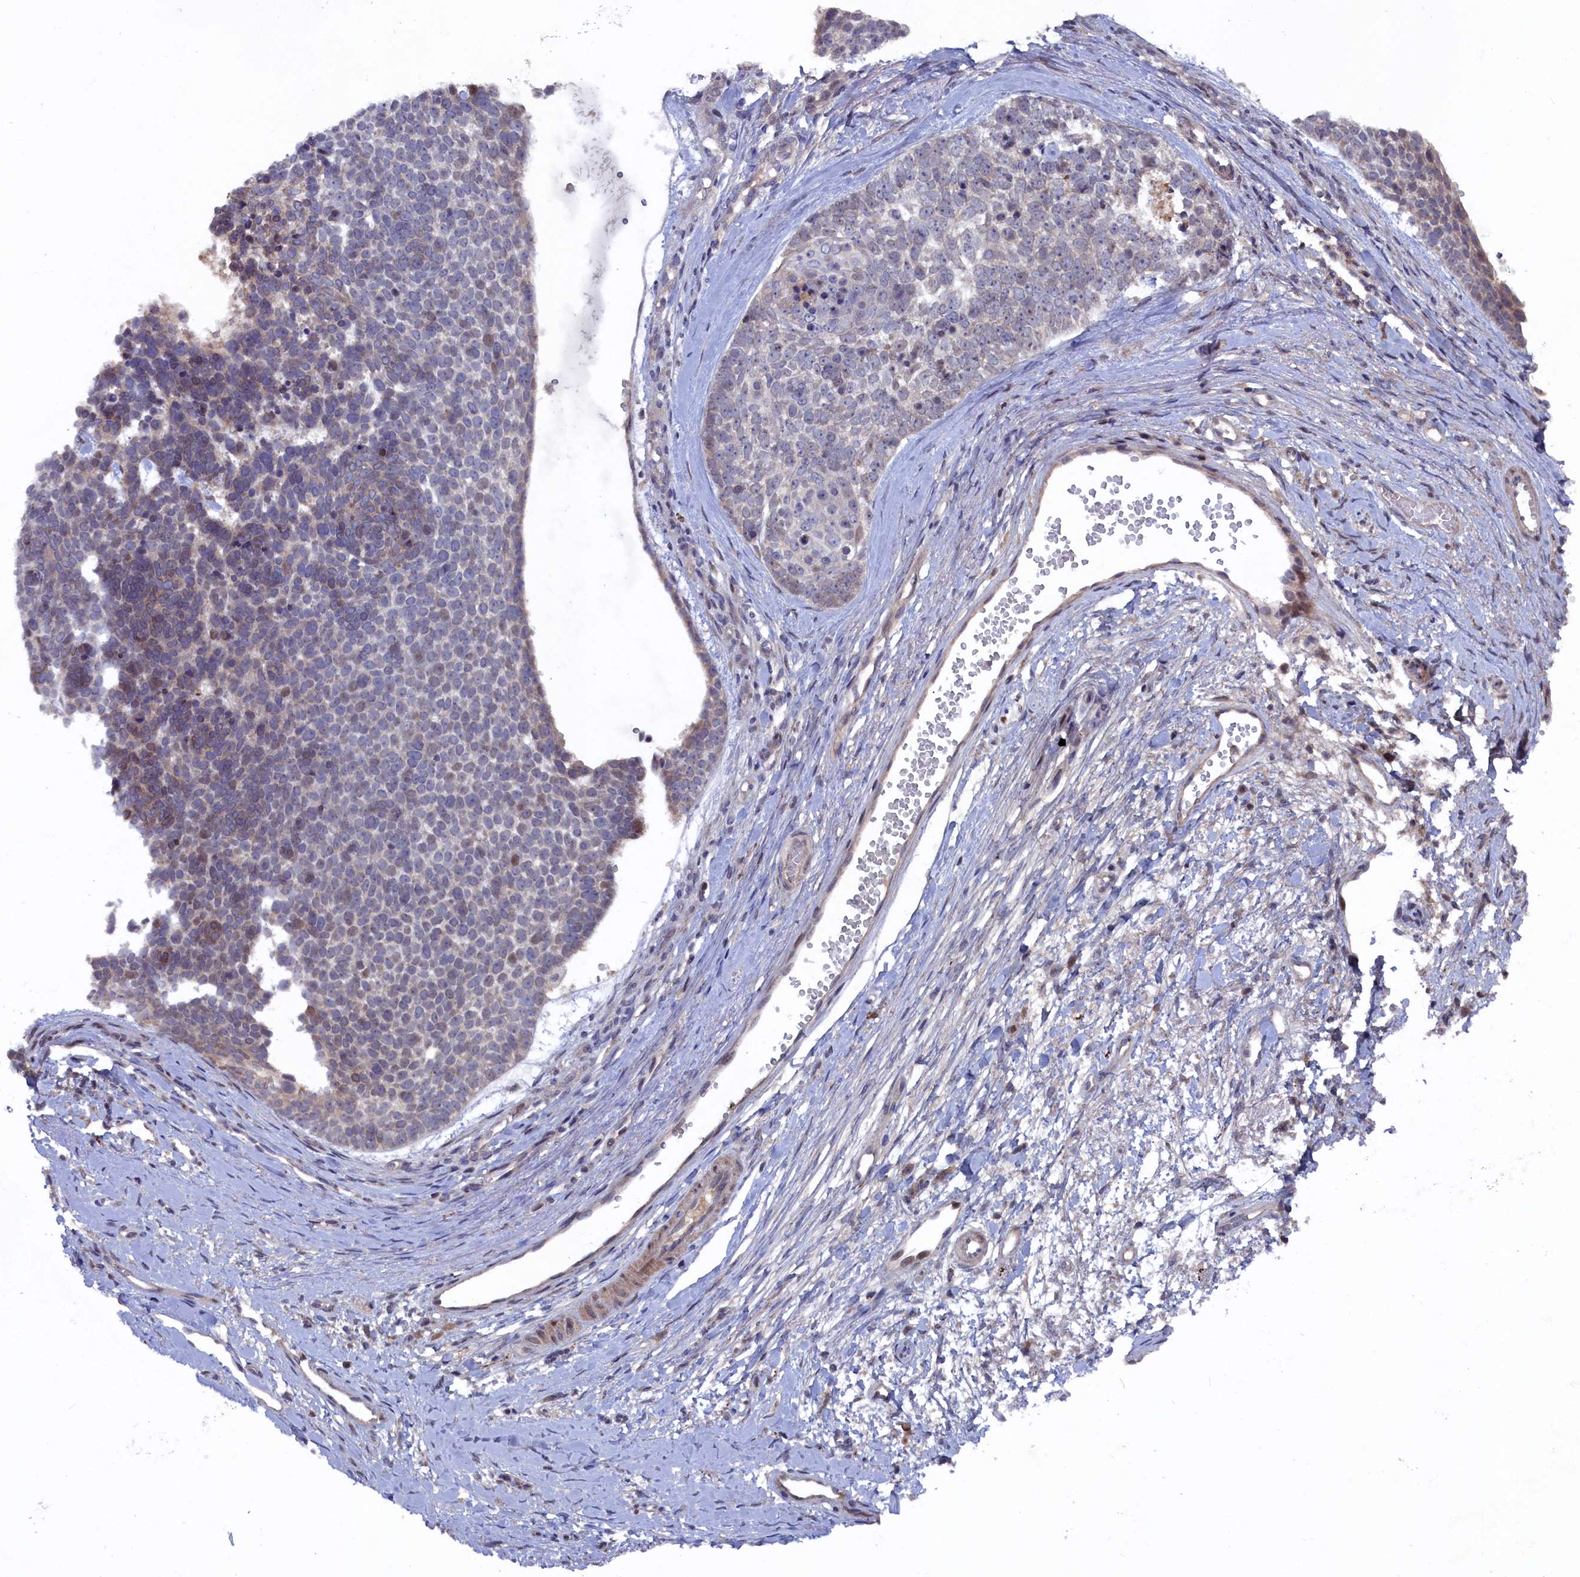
{"staining": {"intensity": "weak", "quantity": "<25%", "location": "cytoplasmic/membranous"}, "tissue": "skin cancer", "cell_type": "Tumor cells", "image_type": "cancer", "snomed": [{"axis": "morphology", "description": "Basal cell carcinoma"}, {"axis": "topography", "description": "Skin"}], "caption": "Photomicrograph shows no significant protein positivity in tumor cells of basal cell carcinoma (skin).", "gene": "TMC5", "patient": {"sex": "female", "age": 81}}